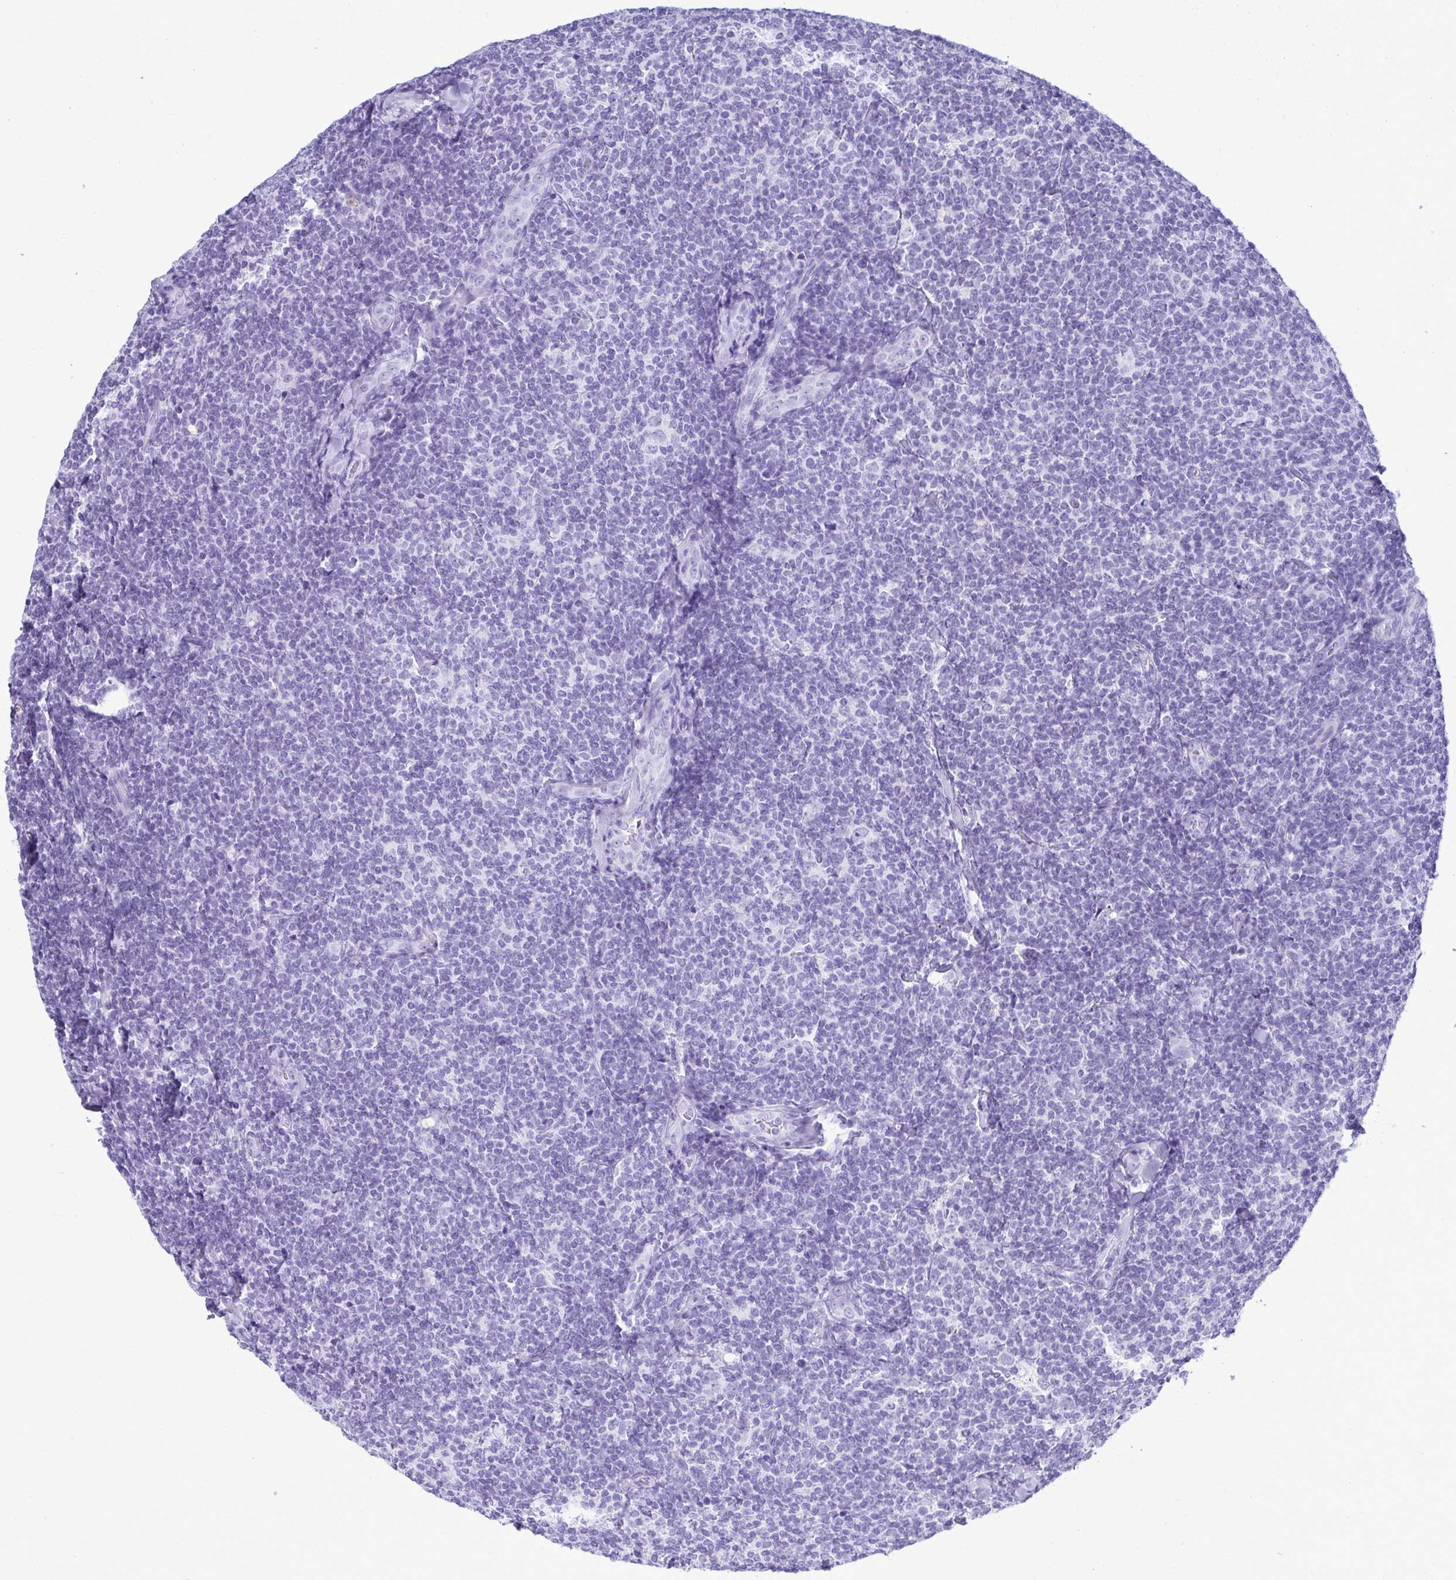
{"staining": {"intensity": "negative", "quantity": "none", "location": "none"}, "tissue": "lymphoma", "cell_type": "Tumor cells", "image_type": "cancer", "snomed": [{"axis": "morphology", "description": "Malignant lymphoma, non-Hodgkin's type, Low grade"}, {"axis": "topography", "description": "Lymph node"}], "caption": "DAB (3,3'-diaminobenzidine) immunohistochemical staining of lymphoma exhibits no significant positivity in tumor cells. (DAB (3,3'-diaminobenzidine) IHC with hematoxylin counter stain).", "gene": "ATP4B", "patient": {"sex": "female", "age": 56}}